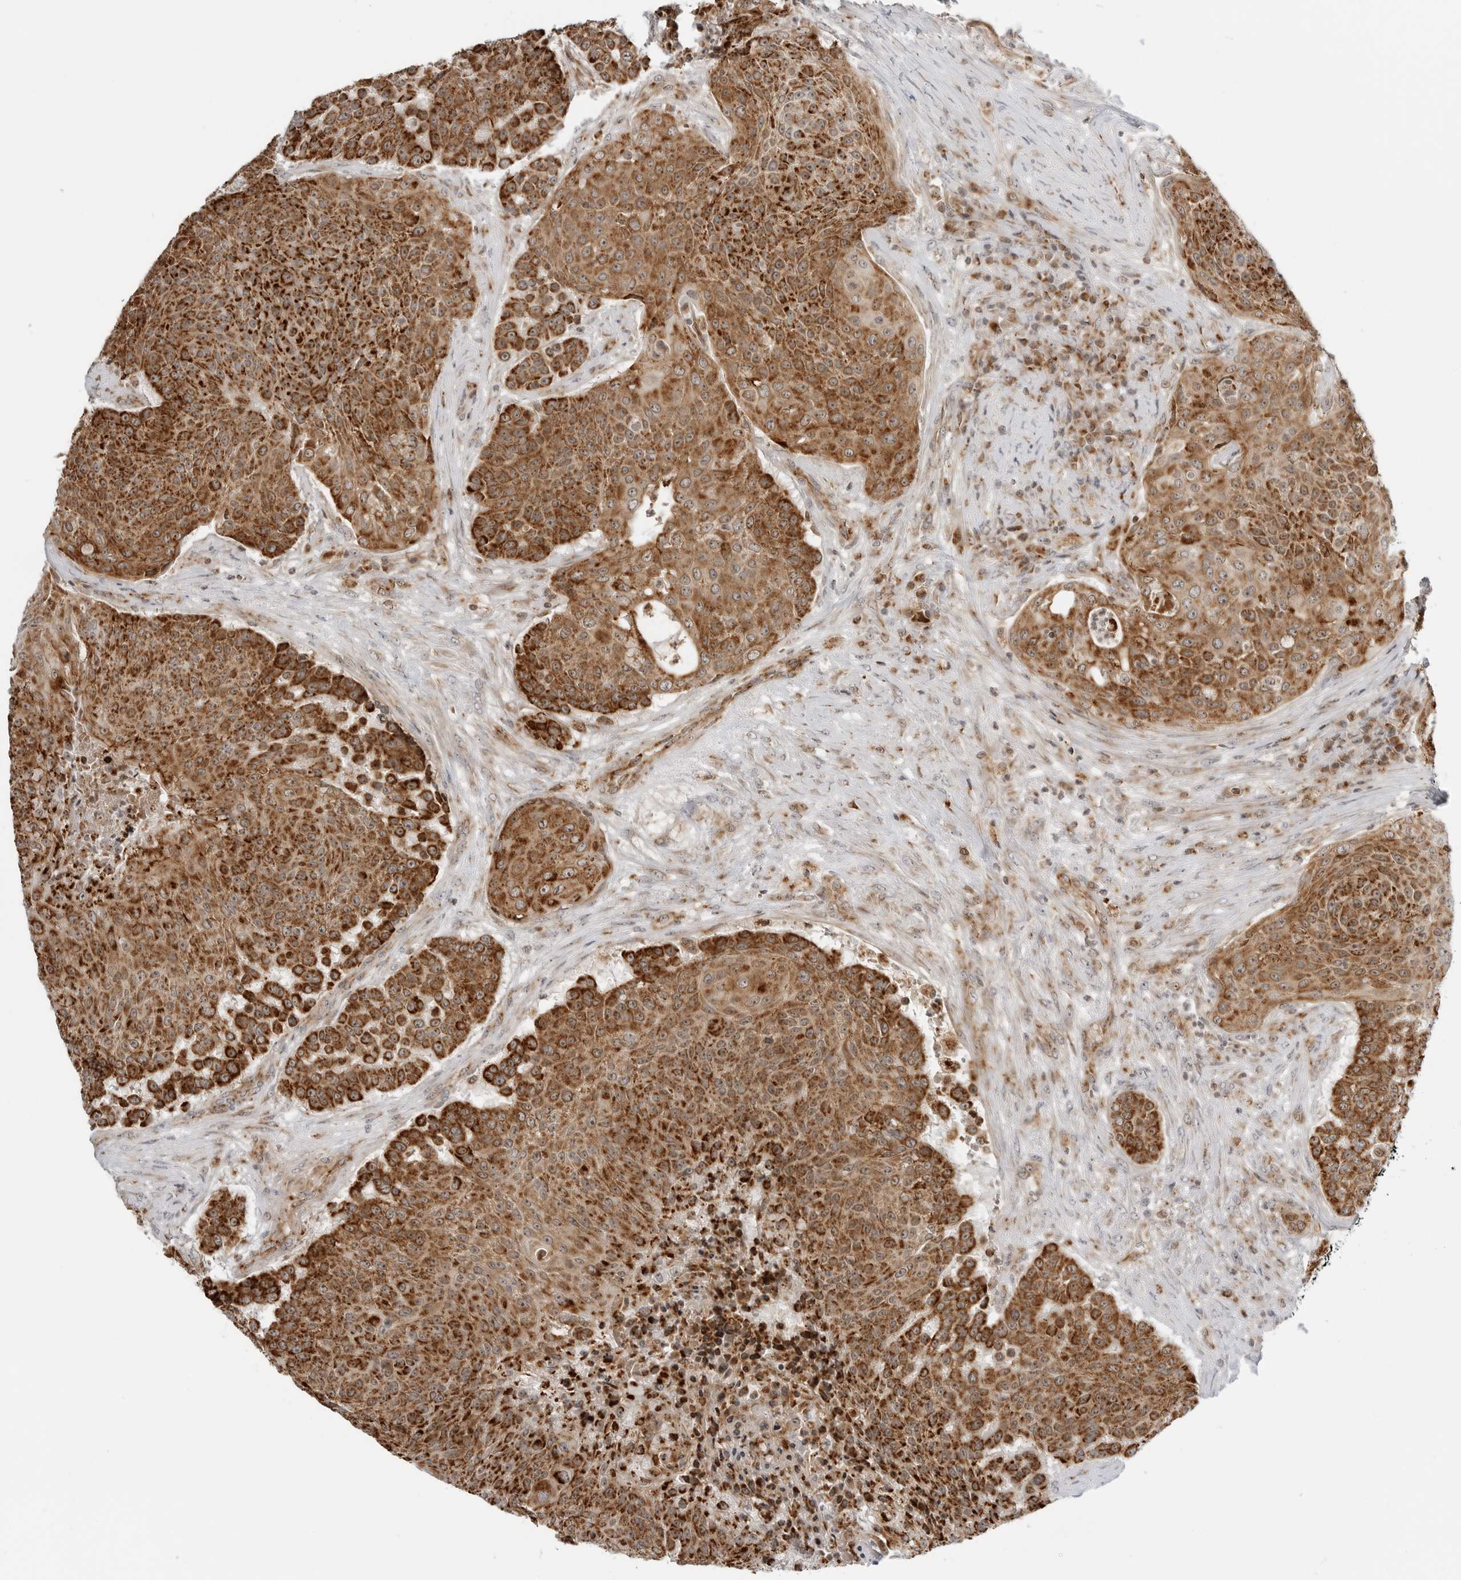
{"staining": {"intensity": "strong", "quantity": ">75%", "location": "cytoplasmic/membranous"}, "tissue": "urothelial cancer", "cell_type": "Tumor cells", "image_type": "cancer", "snomed": [{"axis": "morphology", "description": "Urothelial carcinoma, High grade"}, {"axis": "topography", "description": "Urinary bladder"}], "caption": "Protein staining reveals strong cytoplasmic/membranous positivity in approximately >75% of tumor cells in urothelial cancer.", "gene": "PEX2", "patient": {"sex": "female", "age": 63}}